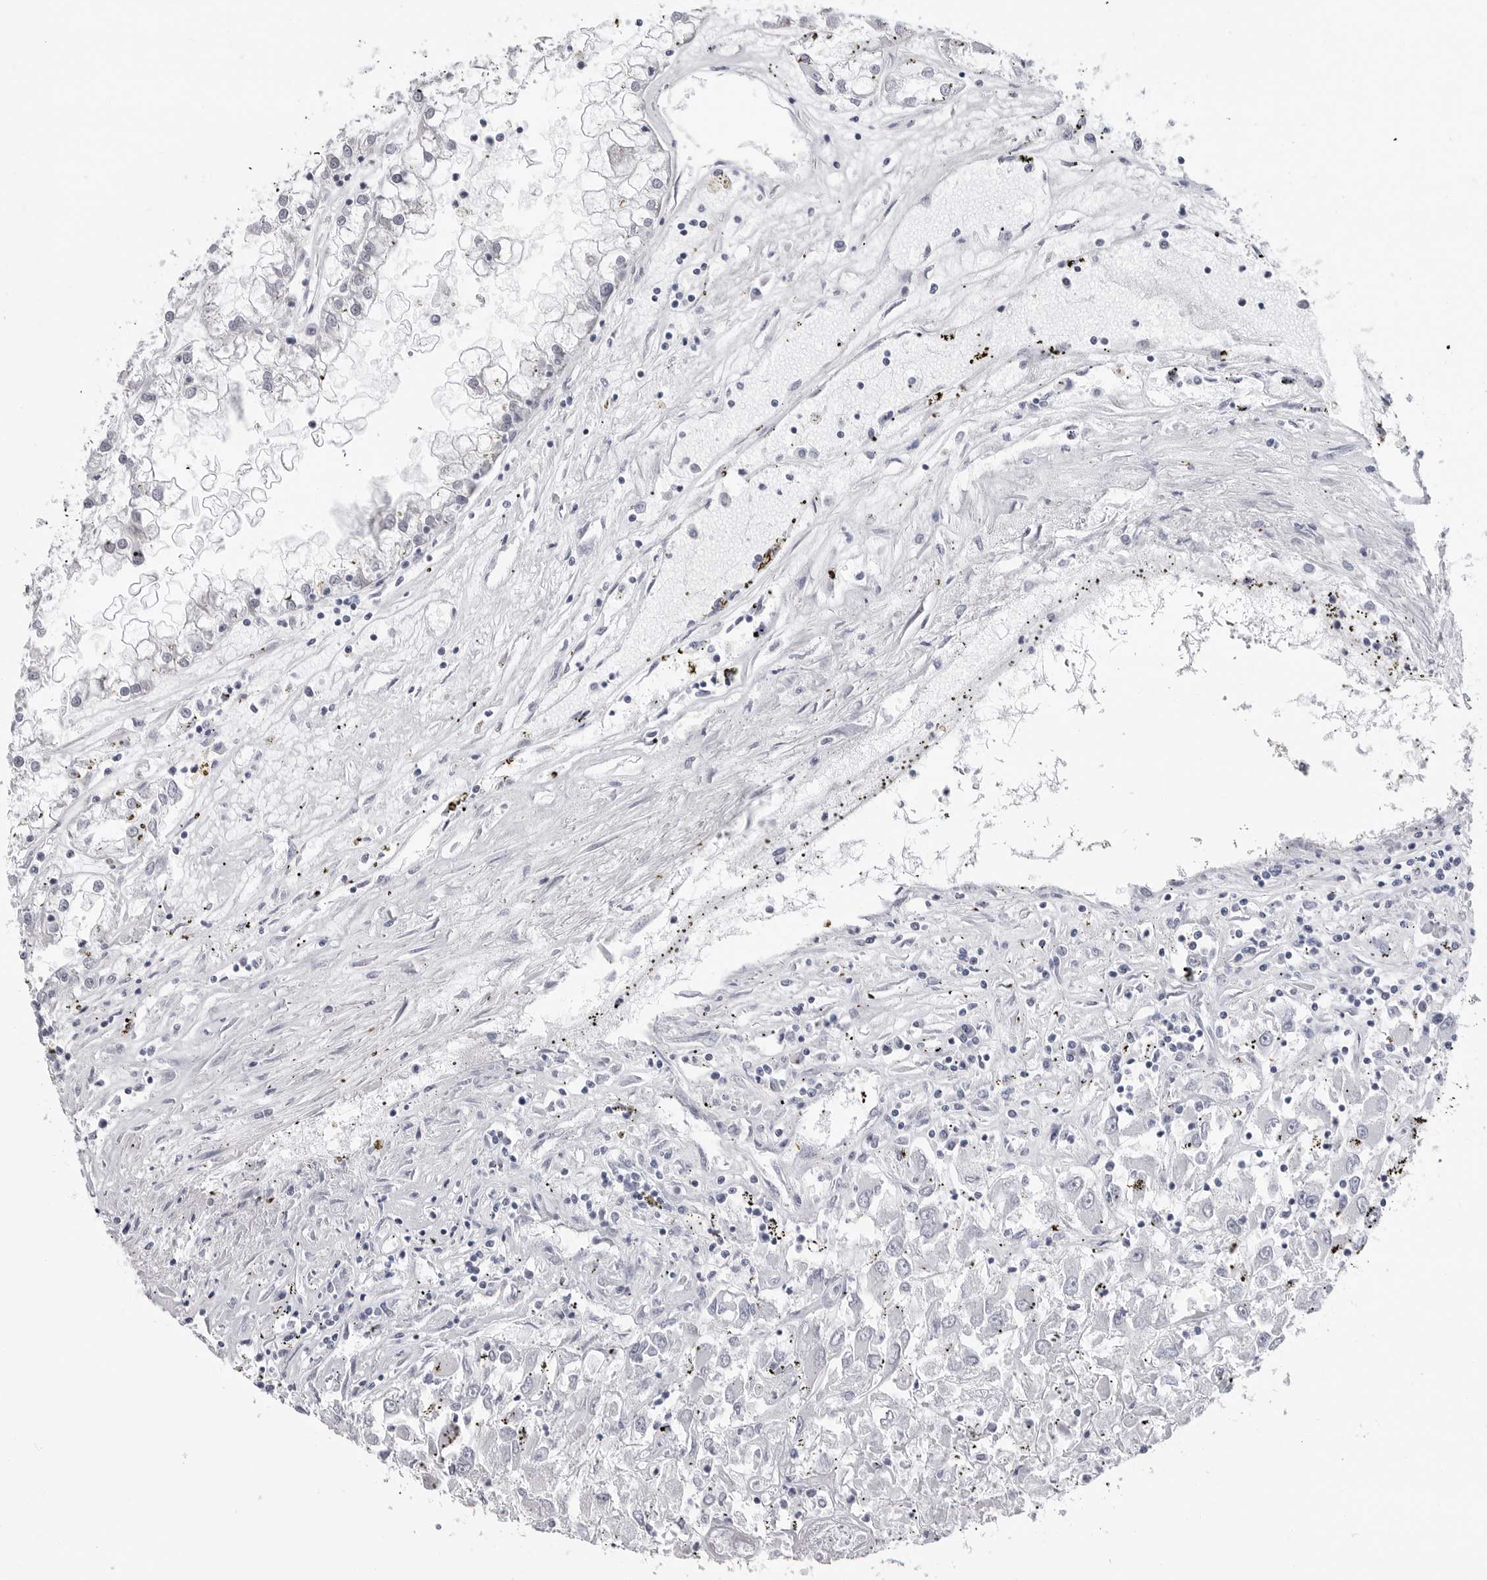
{"staining": {"intensity": "negative", "quantity": "none", "location": "none"}, "tissue": "renal cancer", "cell_type": "Tumor cells", "image_type": "cancer", "snomed": [{"axis": "morphology", "description": "Adenocarcinoma, NOS"}, {"axis": "topography", "description": "Kidney"}], "caption": "Tumor cells are negative for protein expression in human renal cancer.", "gene": "PGA3", "patient": {"sex": "female", "age": 52}}